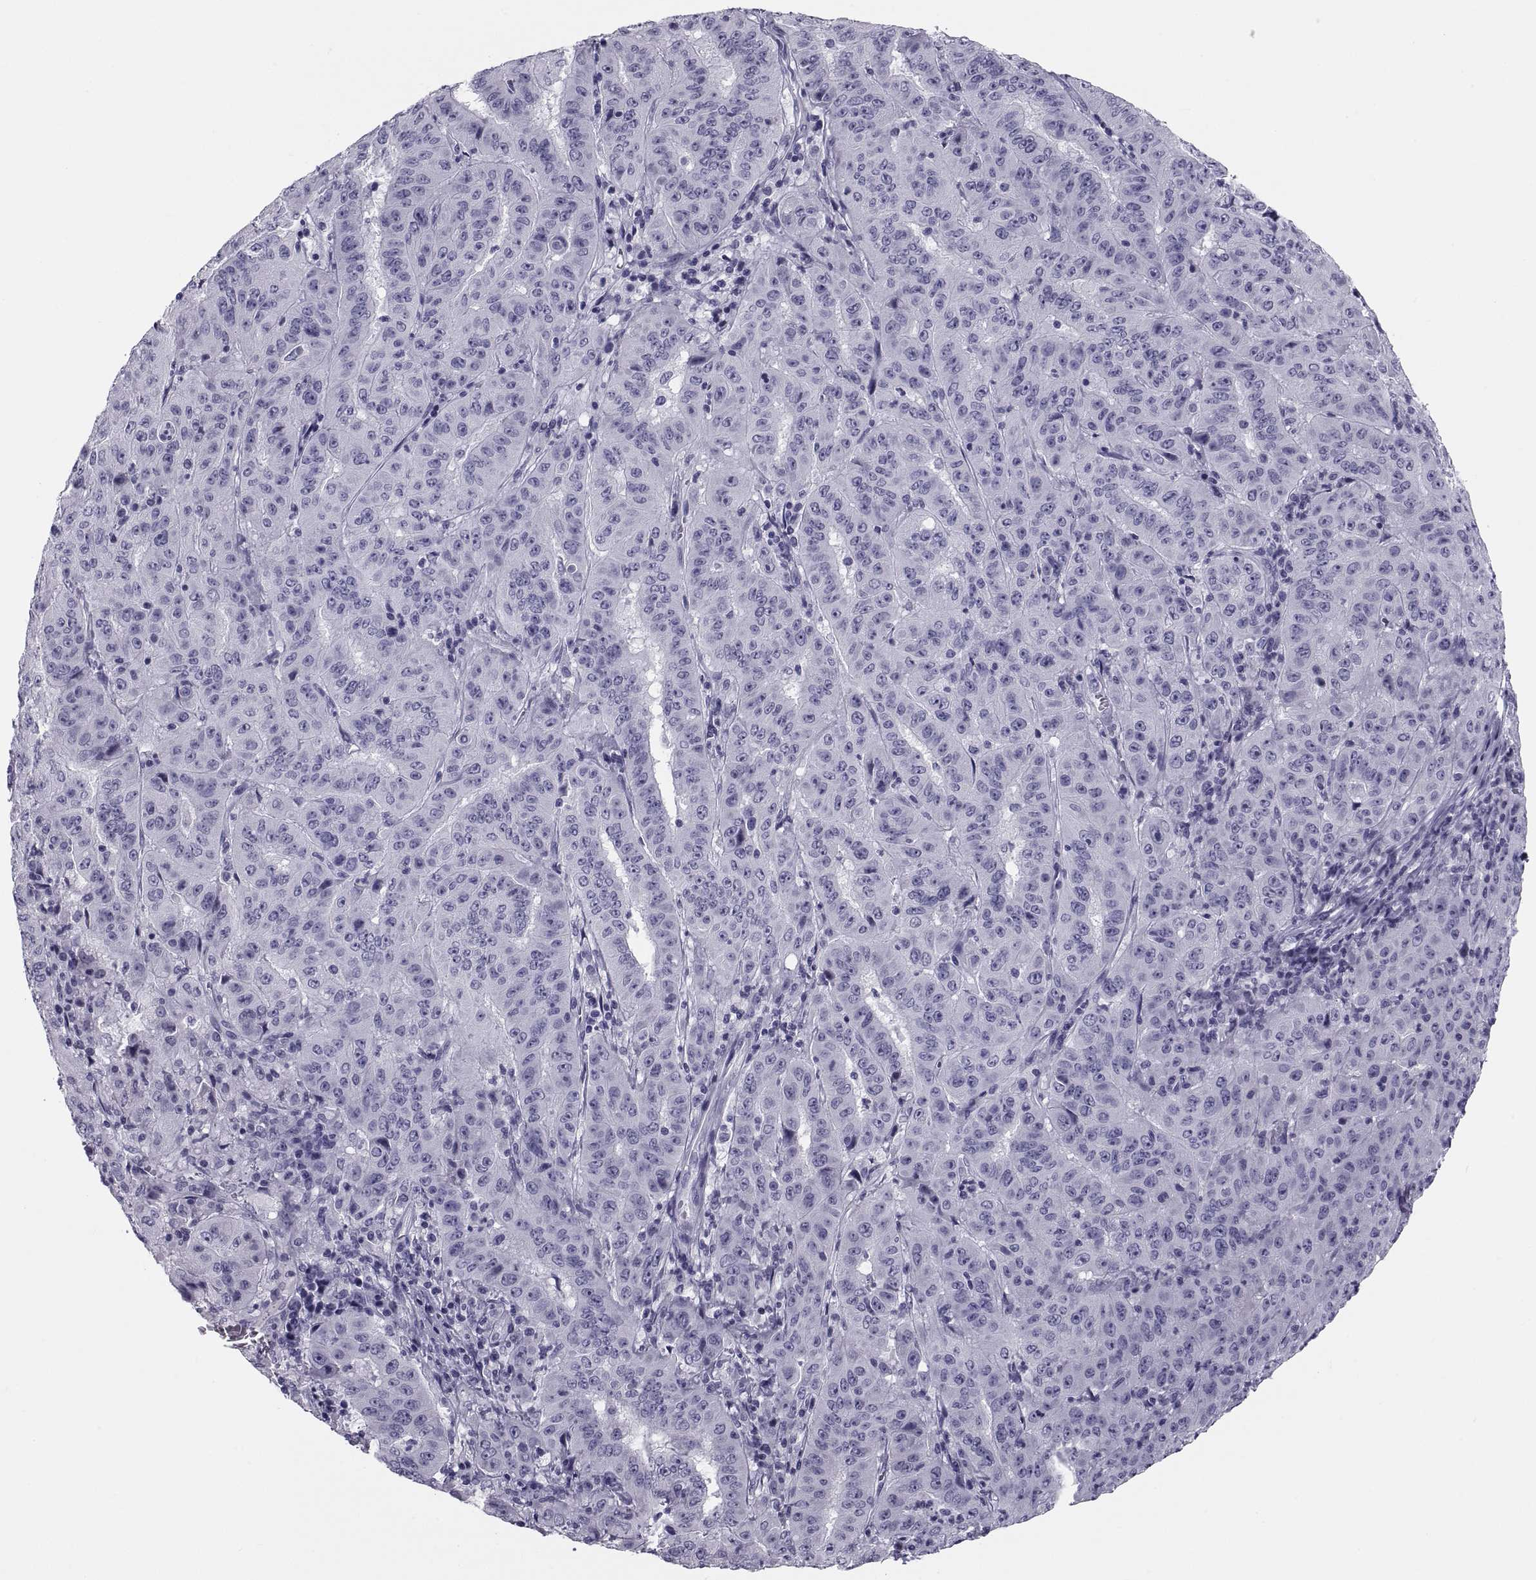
{"staining": {"intensity": "negative", "quantity": "none", "location": "none"}, "tissue": "pancreatic cancer", "cell_type": "Tumor cells", "image_type": "cancer", "snomed": [{"axis": "morphology", "description": "Adenocarcinoma, NOS"}, {"axis": "topography", "description": "Pancreas"}], "caption": "High power microscopy image of an immunohistochemistry (IHC) image of adenocarcinoma (pancreatic), revealing no significant expression in tumor cells. Nuclei are stained in blue.", "gene": "CRISP1", "patient": {"sex": "male", "age": 63}}